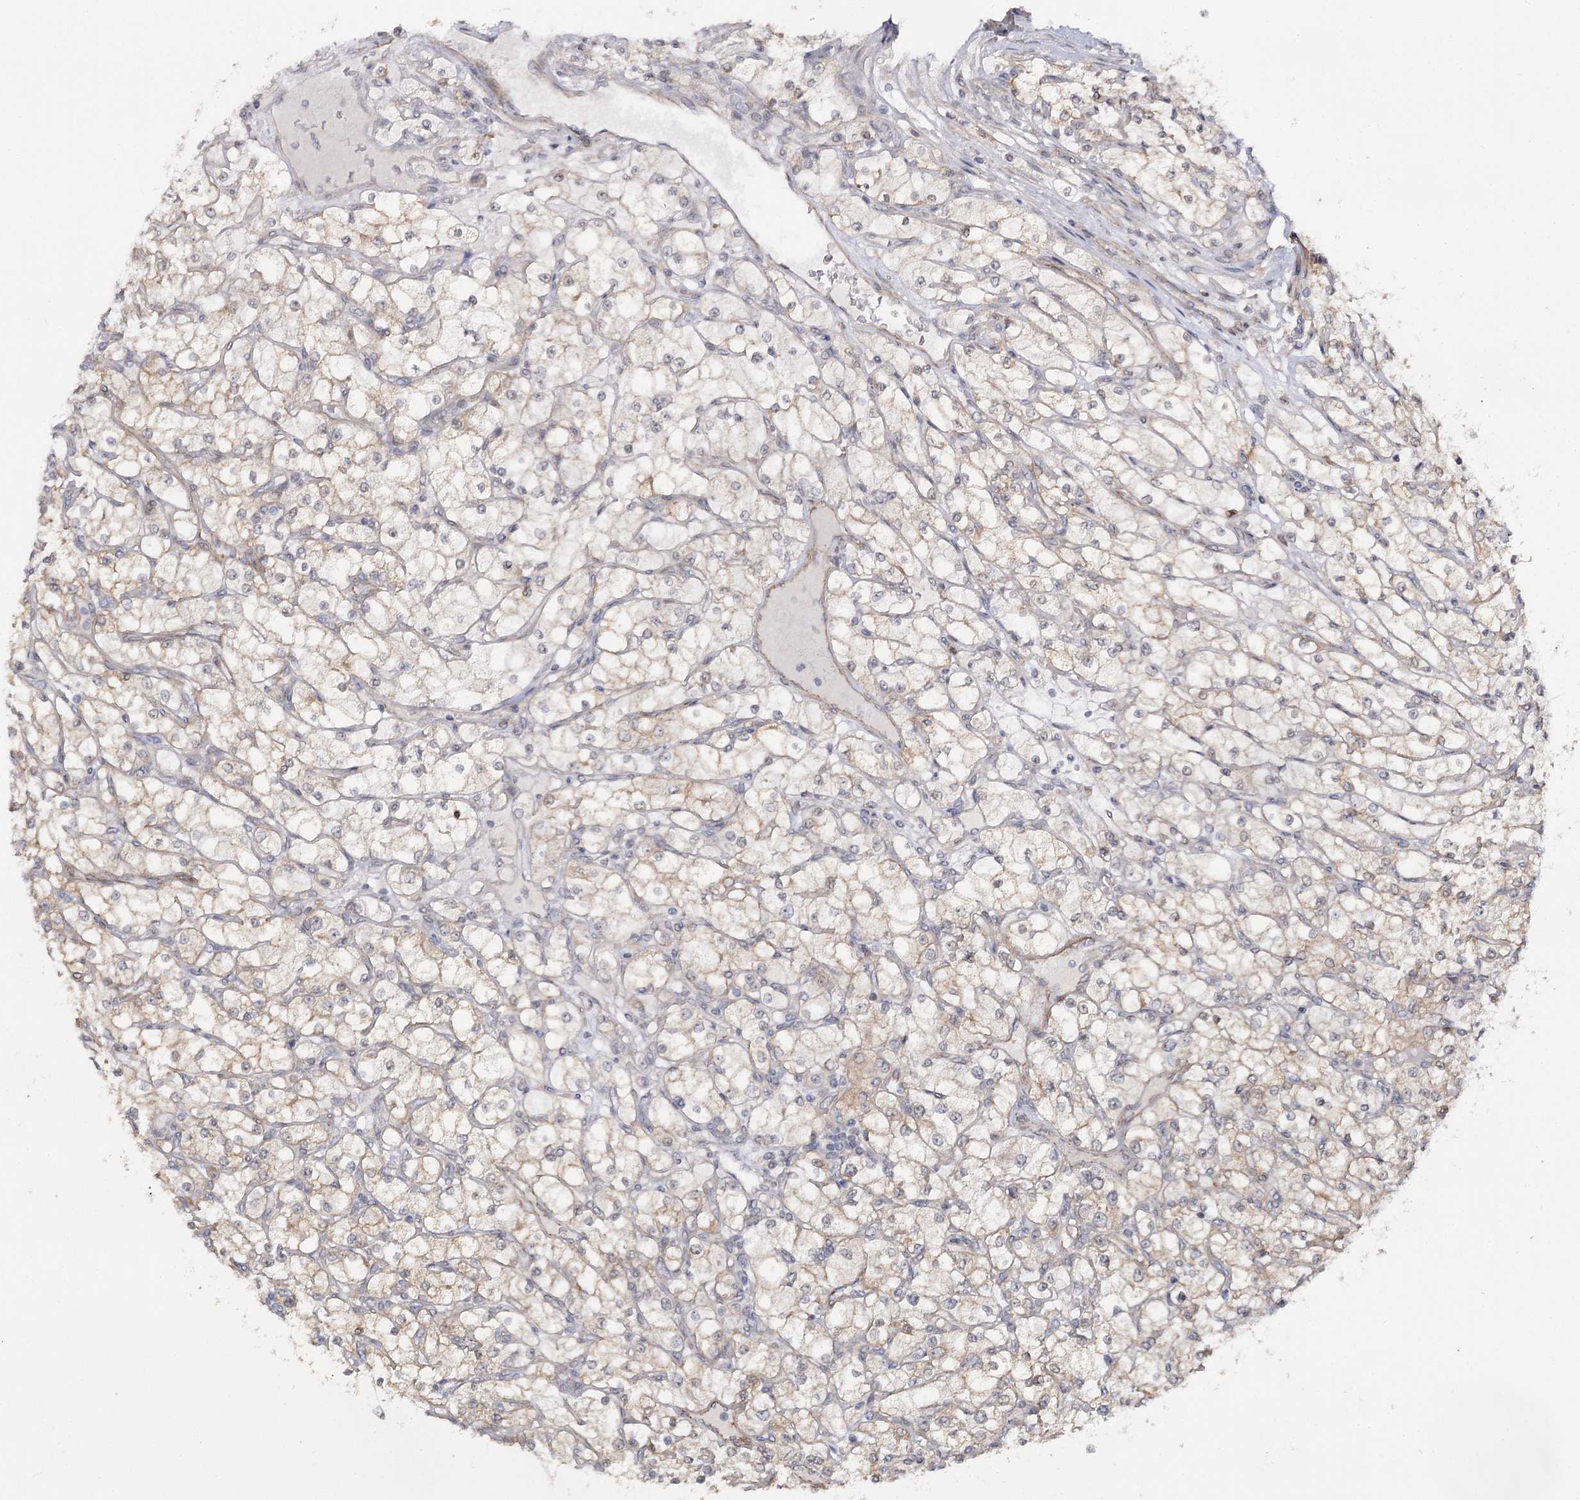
{"staining": {"intensity": "weak", "quantity": "25%-75%", "location": "cytoplasmic/membranous"}, "tissue": "renal cancer", "cell_type": "Tumor cells", "image_type": "cancer", "snomed": [{"axis": "morphology", "description": "Adenocarcinoma, NOS"}, {"axis": "topography", "description": "Kidney"}], "caption": "Adenocarcinoma (renal) was stained to show a protein in brown. There is low levels of weak cytoplasmic/membranous staining in about 25%-75% of tumor cells. Nuclei are stained in blue.", "gene": "TBC1D9B", "patient": {"sex": "male", "age": 80}}